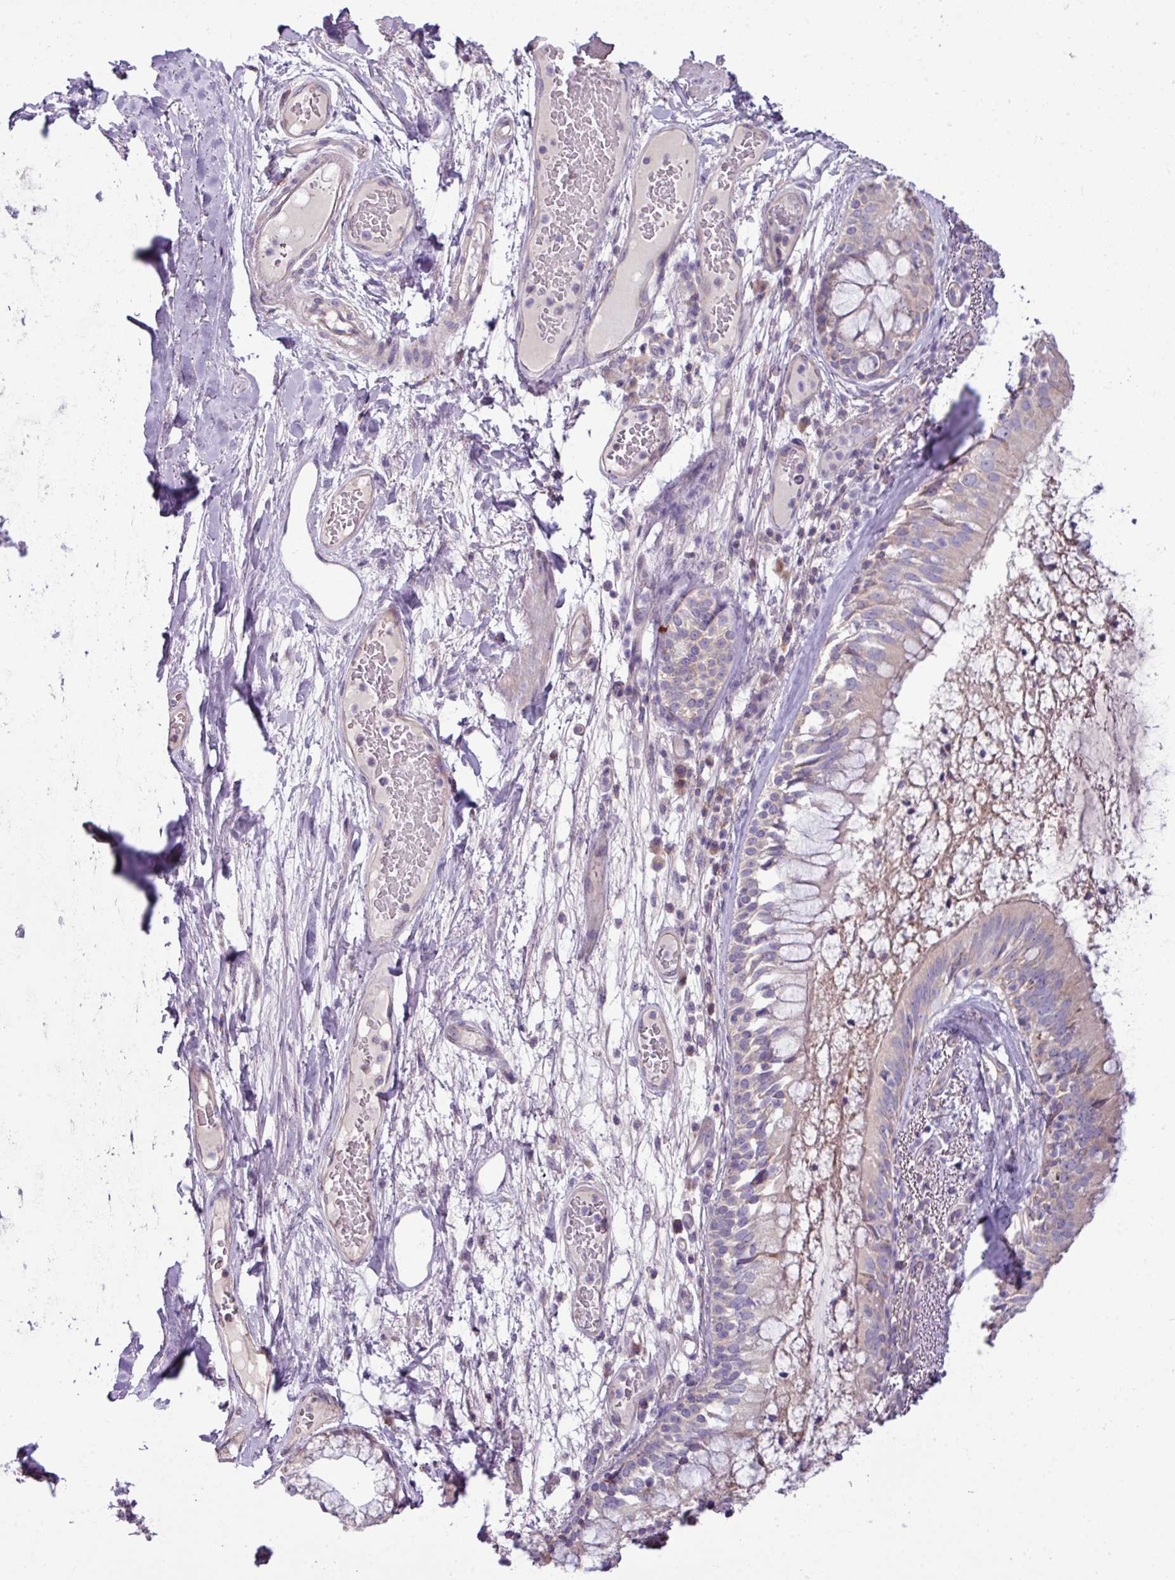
{"staining": {"intensity": "moderate", "quantity": "25%-75%", "location": "cytoplasmic/membranous"}, "tissue": "bronchus", "cell_type": "Respiratory epithelial cells", "image_type": "normal", "snomed": [{"axis": "morphology", "description": "Normal tissue, NOS"}, {"axis": "topography", "description": "Cartilage tissue"}, {"axis": "topography", "description": "Bronchus"}], "caption": "About 25%-75% of respiratory epithelial cells in normal human bronchus display moderate cytoplasmic/membranous protein staining as visualized by brown immunohistochemical staining.", "gene": "AGAP4", "patient": {"sex": "male", "age": 63}}